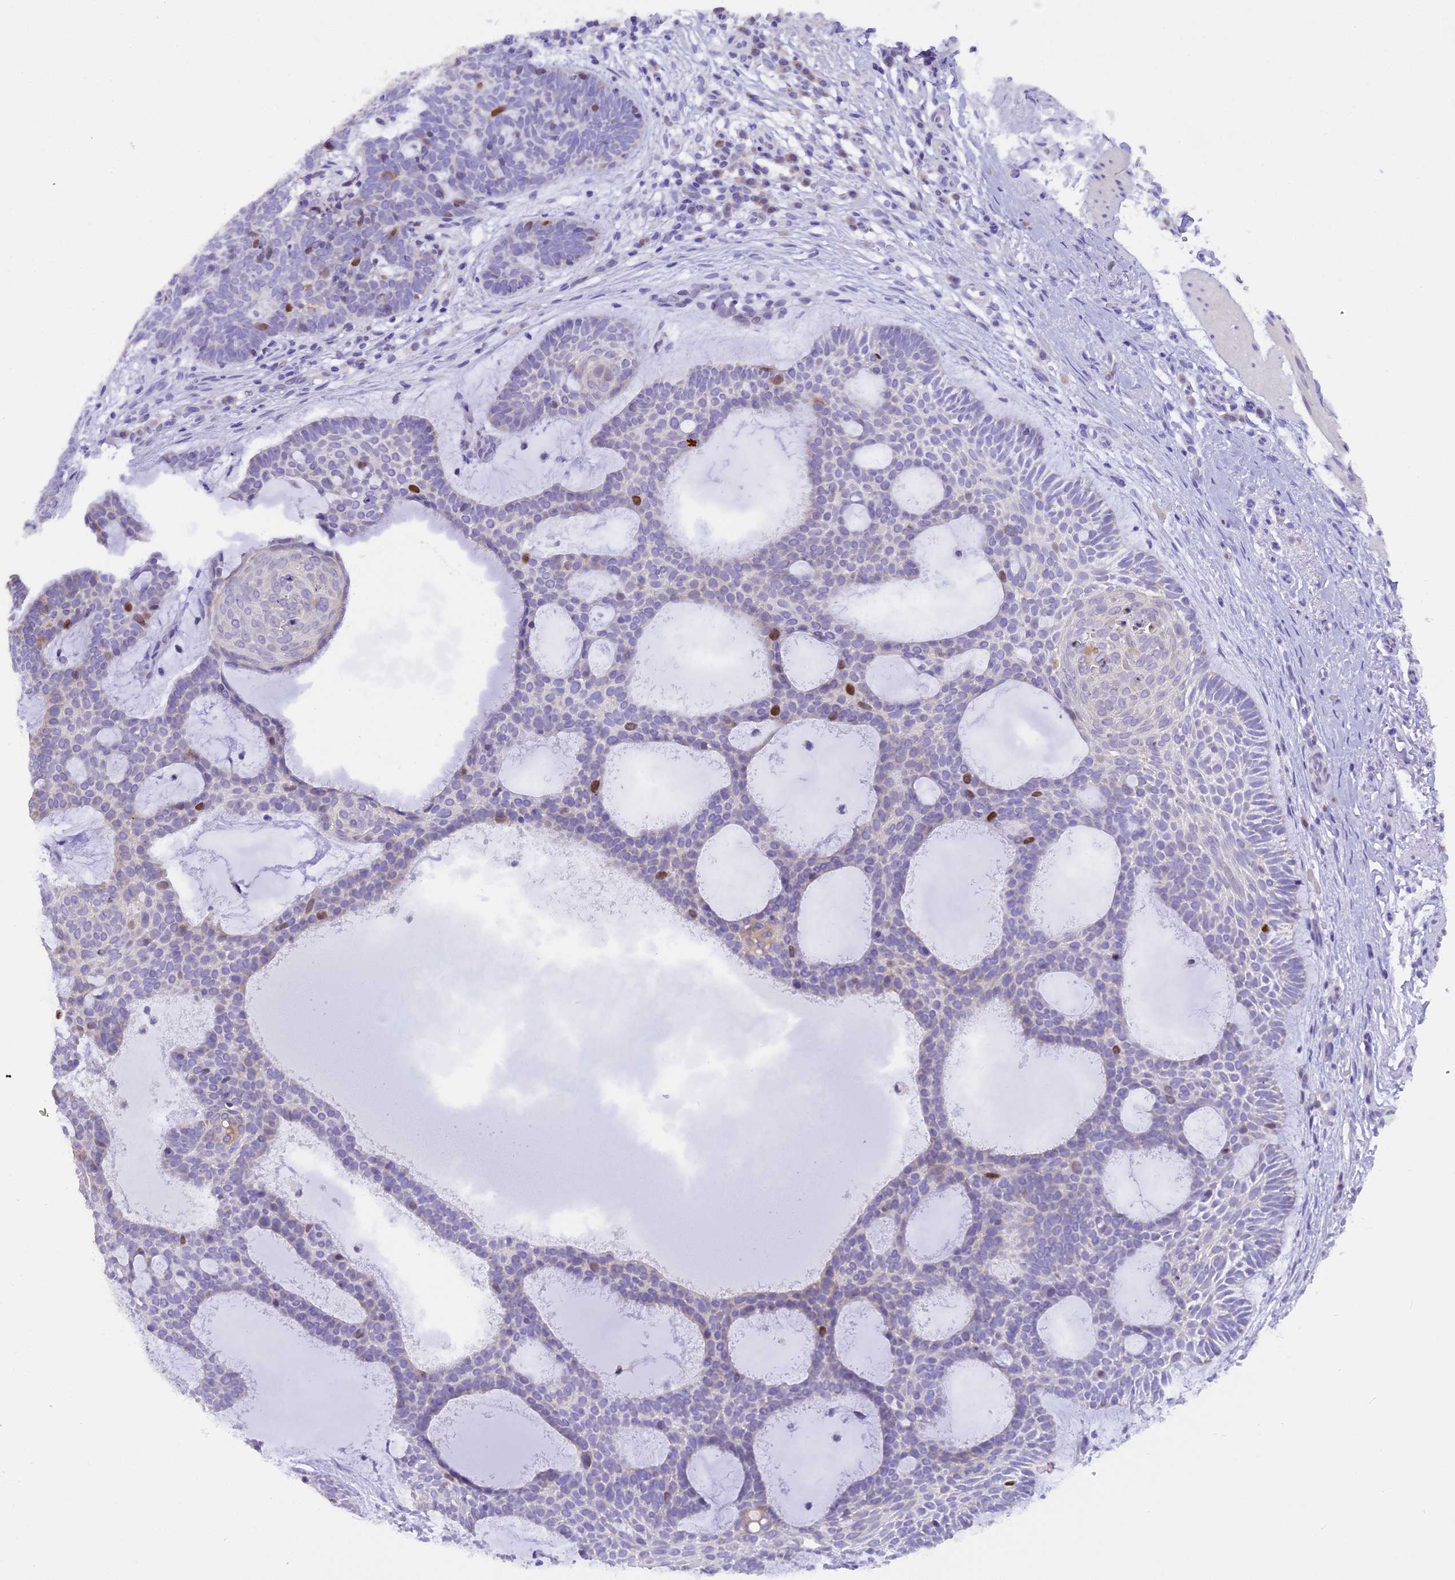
{"staining": {"intensity": "moderate", "quantity": "<25%", "location": "nuclear"}, "tissue": "skin cancer", "cell_type": "Tumor cells", "image_type": "cancer", "snomed": [{"axis": "morphology", "description": "Basal cell carcinoma"}, {"axis": "topography", "description": "Skin"}], "caption": "A brown stain shows moderate nuclear expression of a protein in human basal cell carcinoma (skin) tumor cells. (DAB IHC, brown staining for protein, blue staining for nuclei).", "gene": "PKIA", "patient": {"sex": "male", "age": 85}}